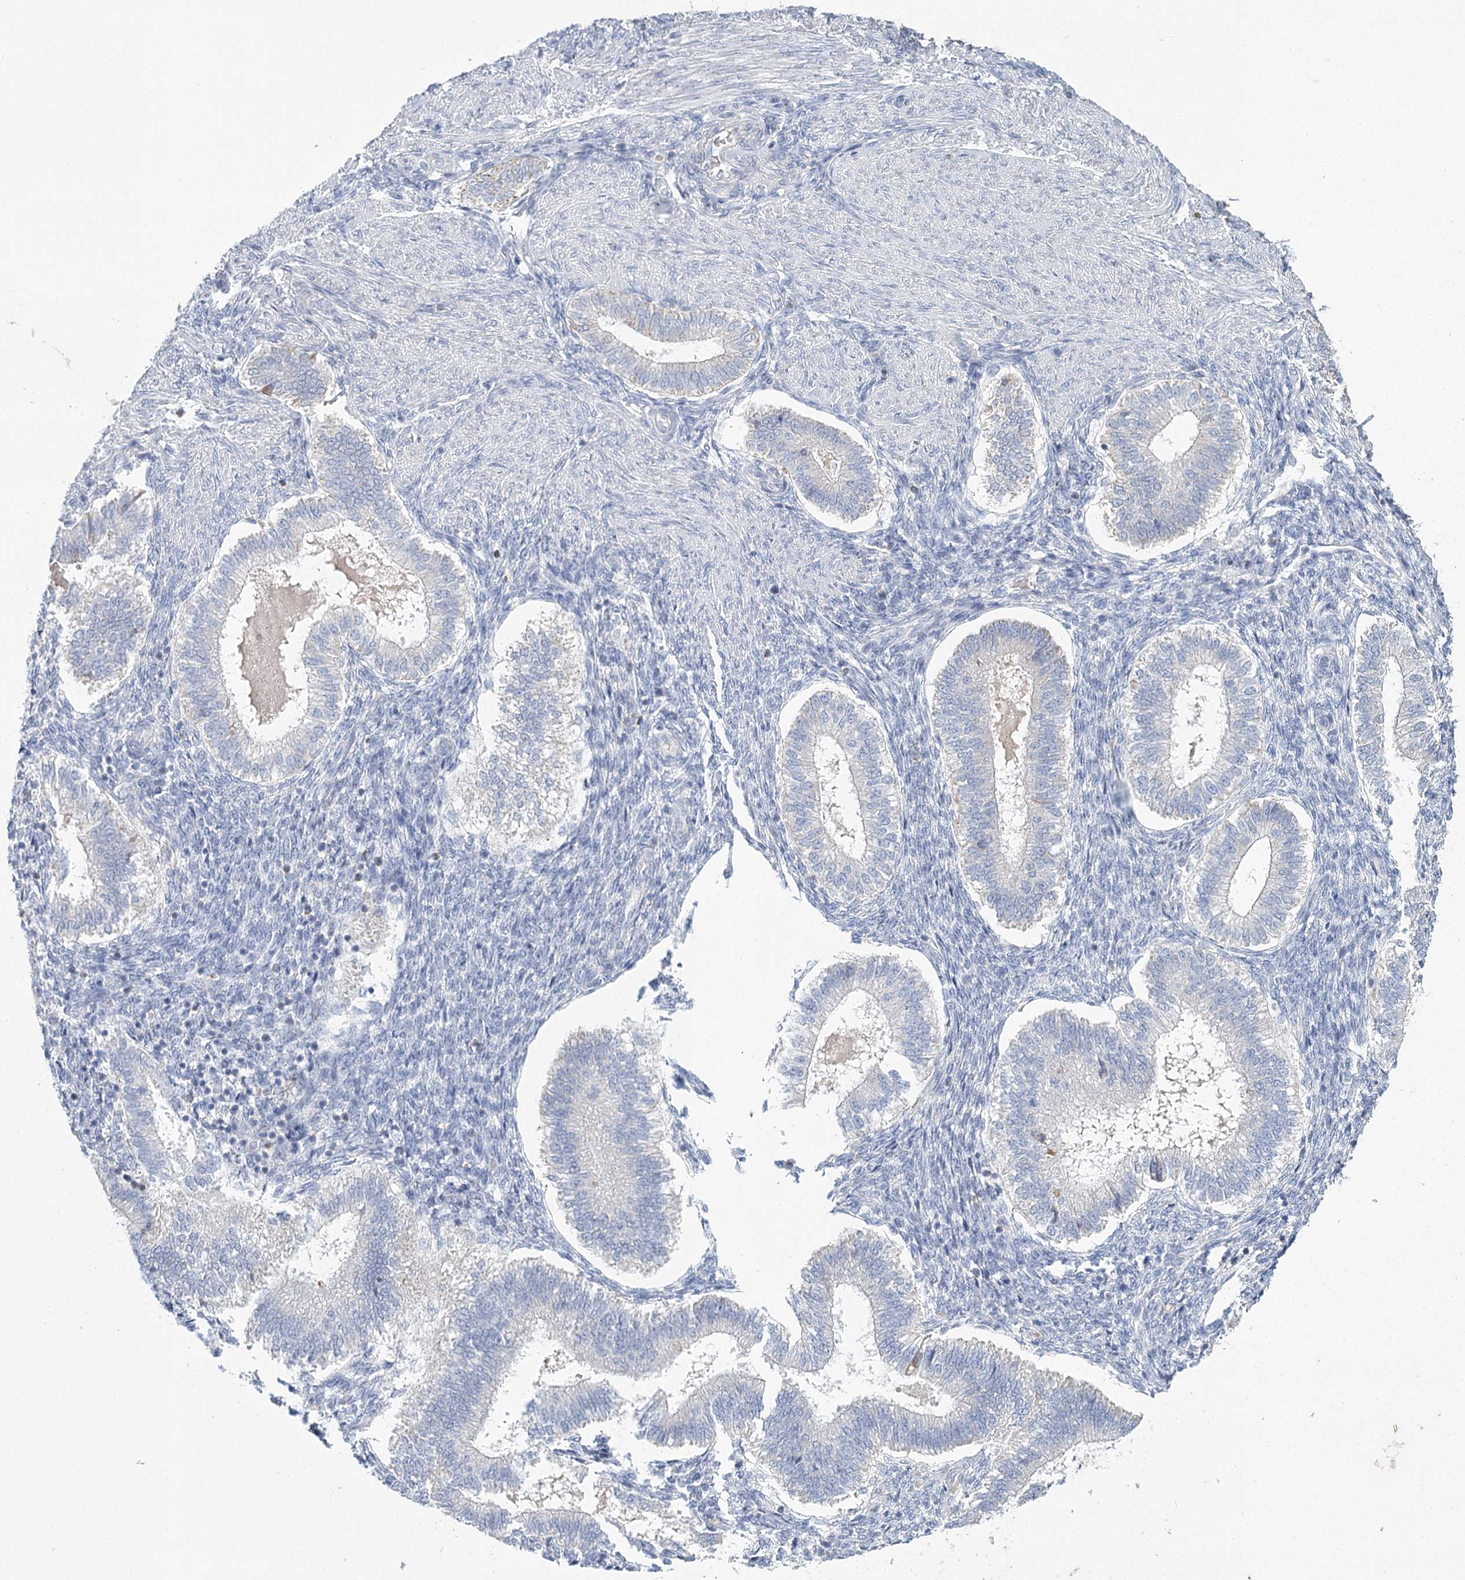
{"staining": {"intensity": "negative", "quantity": "none", "location": "none"}, "tissue": "endometrium", "cell_type": "Cells in endometrial stroma", "image_type": "normal", "snomed": [{"axis": "morphology", "description": "Normal tissue, NOS"}, {"axis": "topography", "description": "Endometrium"}], "caption": "Cells in endometrial stroma show no significant staining in normal endometrium. (DAB IHC visualized using brightfield microscopy, high magnification).", "gene": "ARHGAP44", "patient": {"sex": "female", "age": 25}}